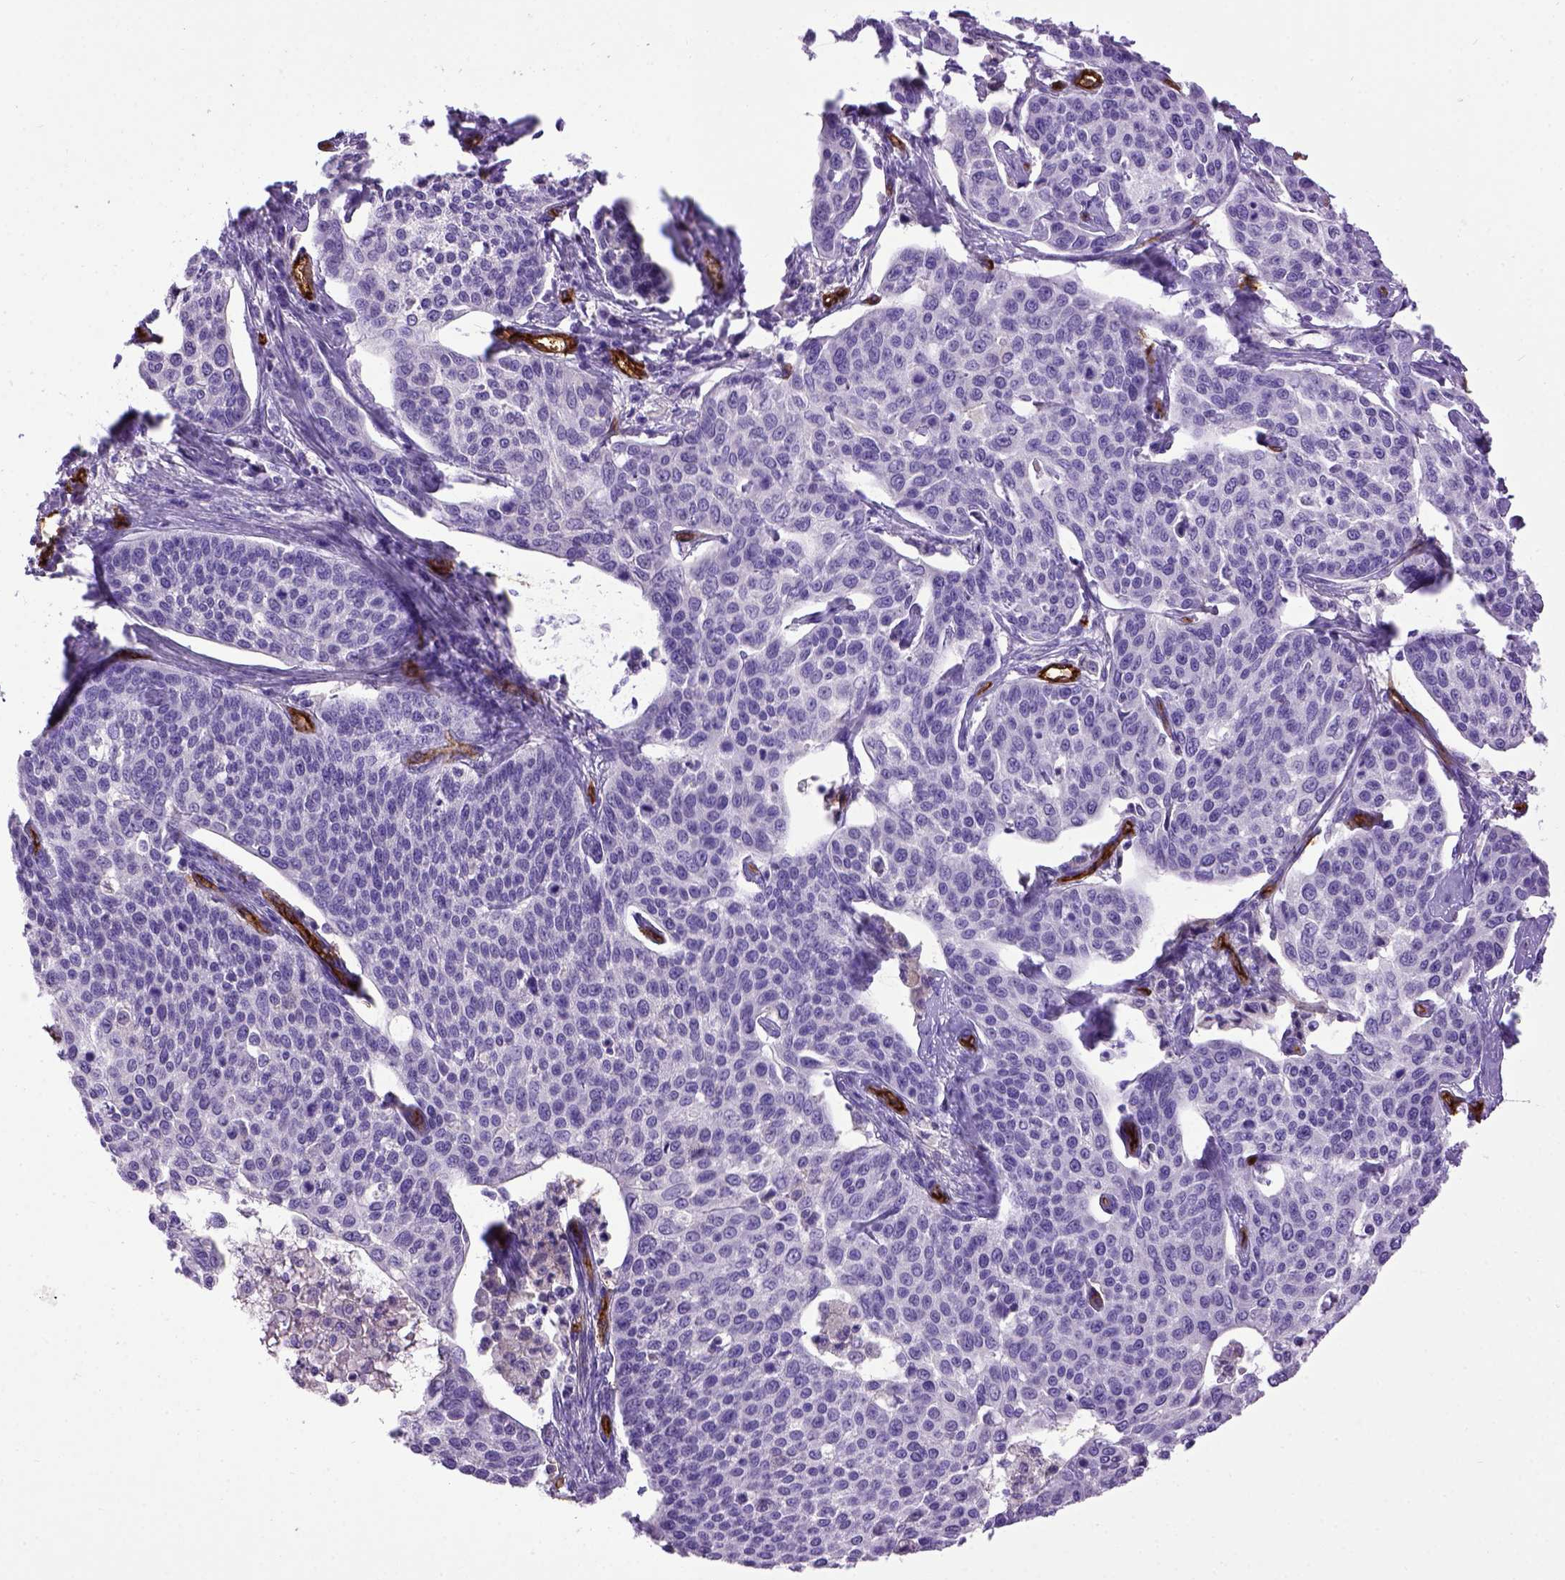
{"staining": {"intensity": "negative", "quantity": "none", "location": "none"}, "tissue": "cervical cancer", "cell_type": "Tumor cells", "image_type": "cancer", "snomed": [{"axis": "morphology", "description": "Squamous cell carcinoma, NOS"}, {"axis": "topography", "description": "Cervix"}], "caption": "Cervical cancer (squamous cell carcinoma) was stained to show a protein in brown. There is no significant positivity in tumor cells.", "gene": "ENG", "patient": {"sex": "female", "age": 34}}